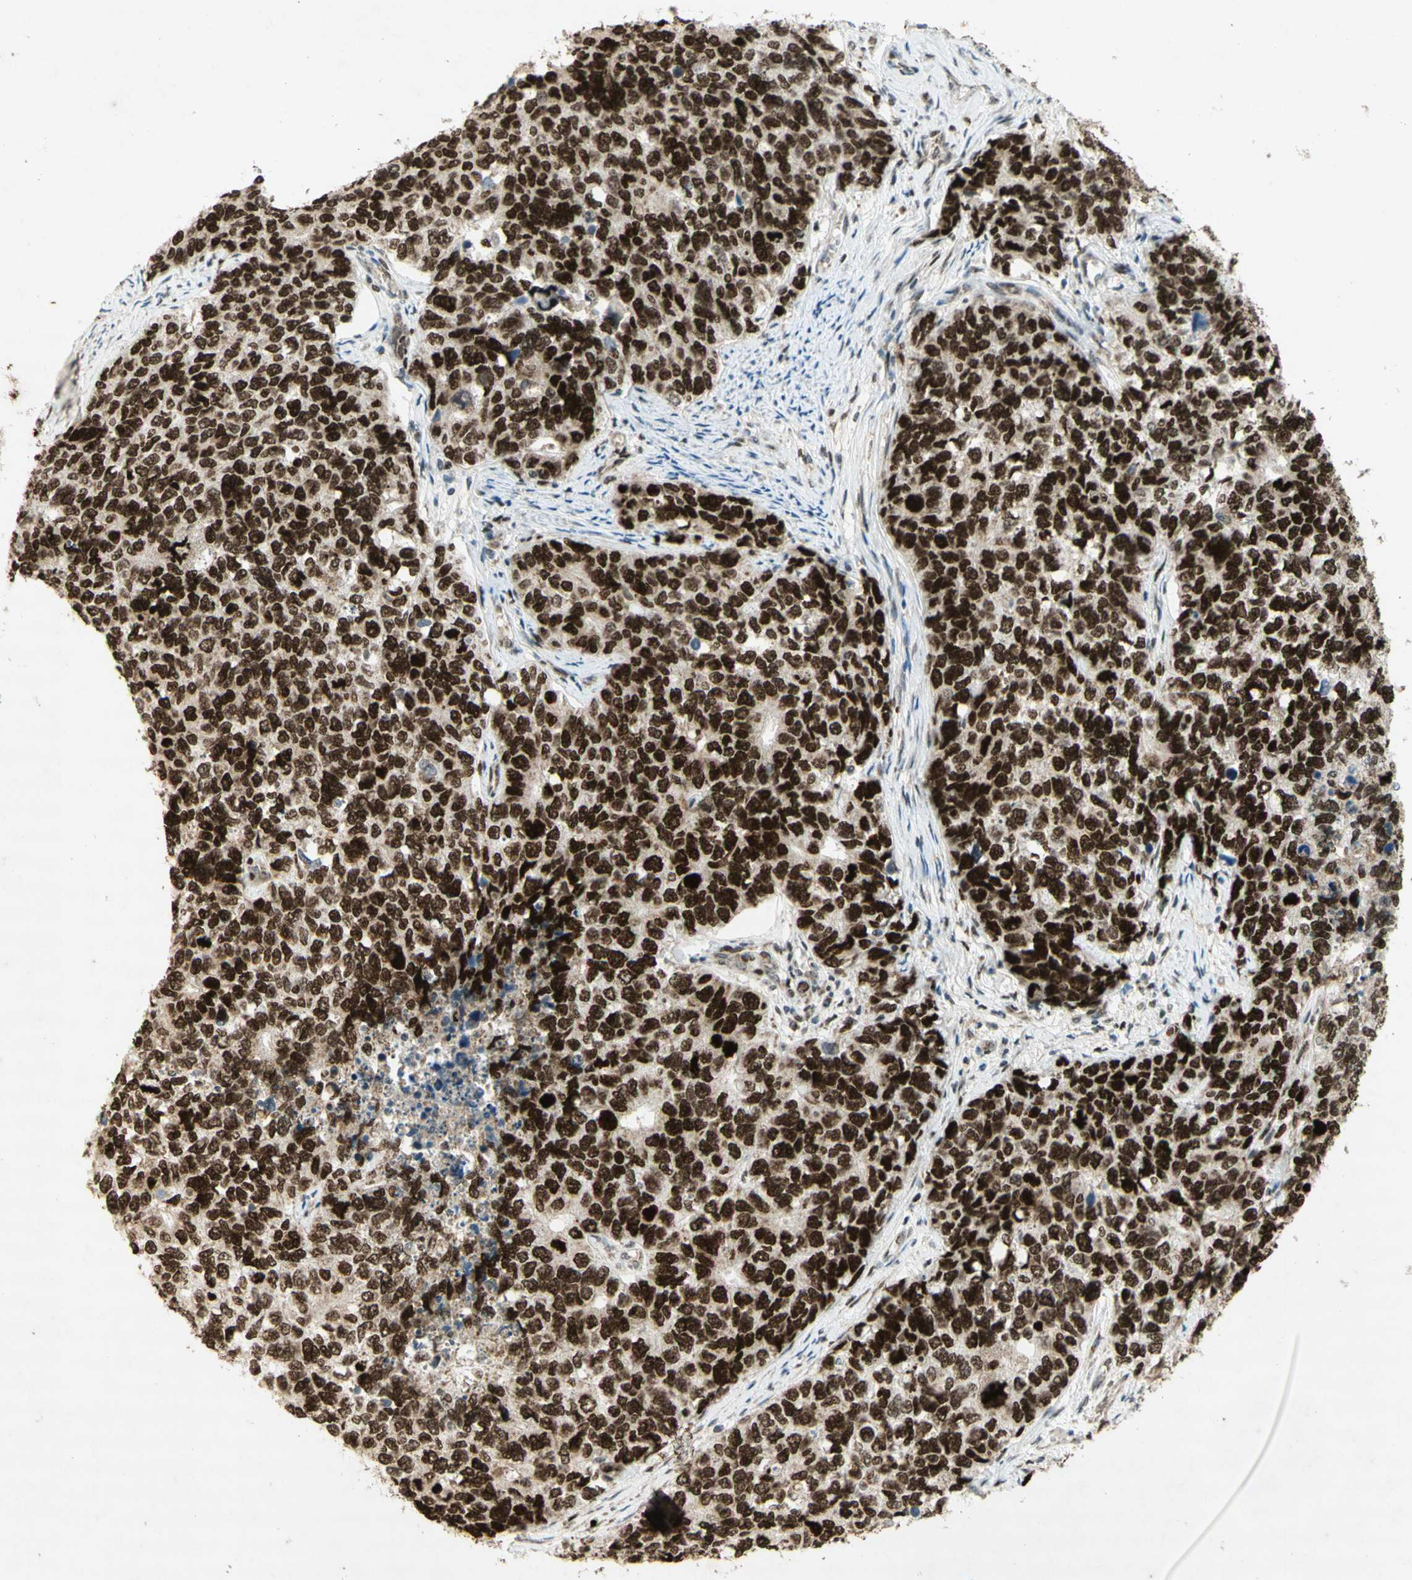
{"staining": {"intensity": "strong", "quantity": ">75%", "location": "nuclear"}, "tissue": "cervical cancer", "cell_type": "Tumor cells", "image_type": "cancer", "snomed": [{"axis": "morphology", "description": "Squamous cell carcinoma, NOS"}, {"axis": "topography", "description": "Cervix"}], "caption": "High-power microscopy captured an immunohistochemistry (IHC) photomicrograph of cervical cancer (squamous cell carcinoma), revealing strong nuclear staining in about >75% of tumor cells. The protein is shown in brown color, while the nuclei are stained blue.", "gene": "DNMT3A", "patient": {"sex": "female", "age": 63}}